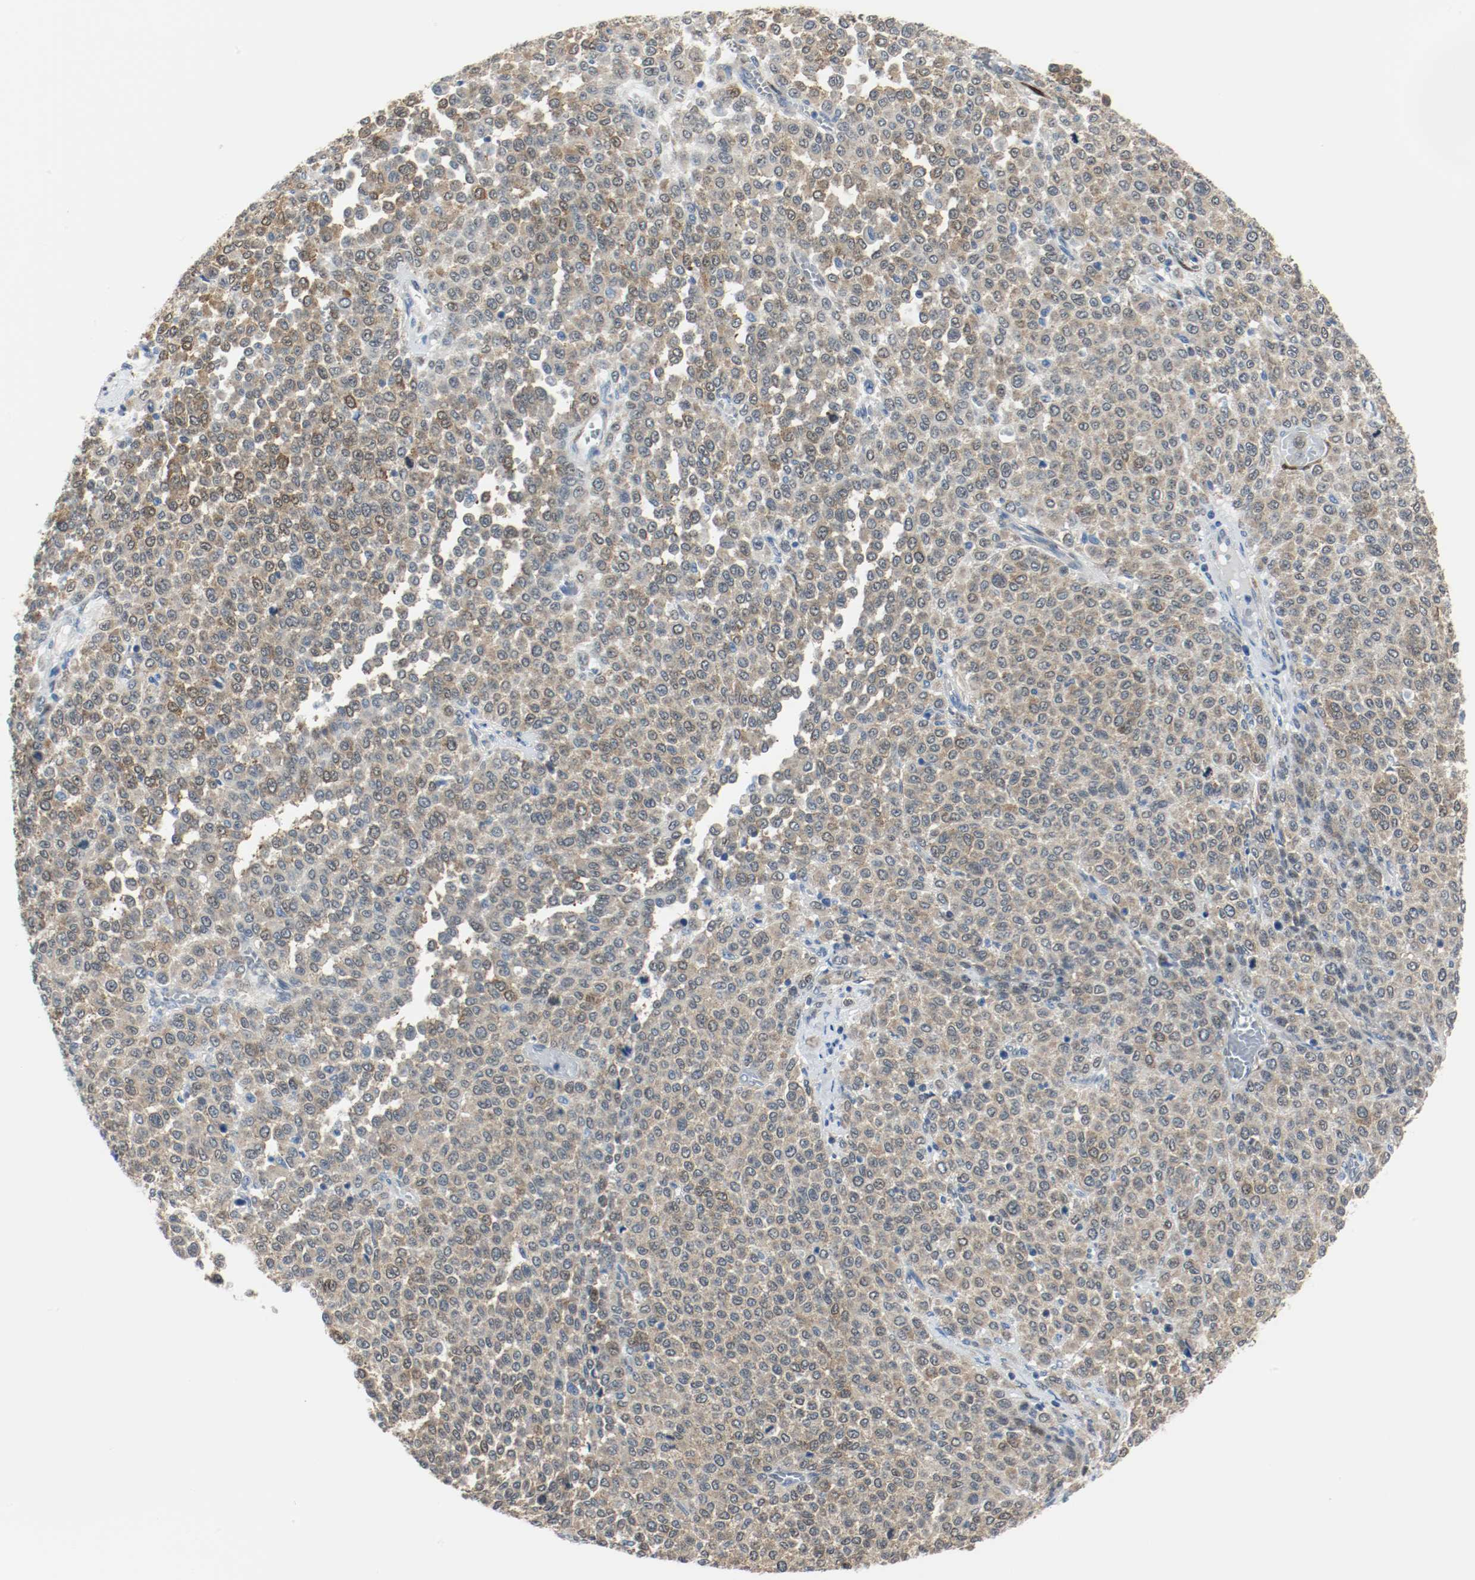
{"staining": {"intensity": "weak", "quantity": ">75%", "location": "cytoplasmic/membranous,nuclear"}, "tissue": "melanoma", "cell_type": "Tumor cells", "image_type": "cancer", "snomed": [{"axis": "morphology", "description": "Malignant melanoma, Metastatic site"}, {"axis": "topography", "description": "Pancreas"}], "caption": "This is a micrograph of immunohistochemistry staining of melanoma, which shows weak staining in the cytoplasmic/membranous and nuclear of tumor cells.", "gene": "PPME1", "patient": {"sex": "female", "age": 30}}